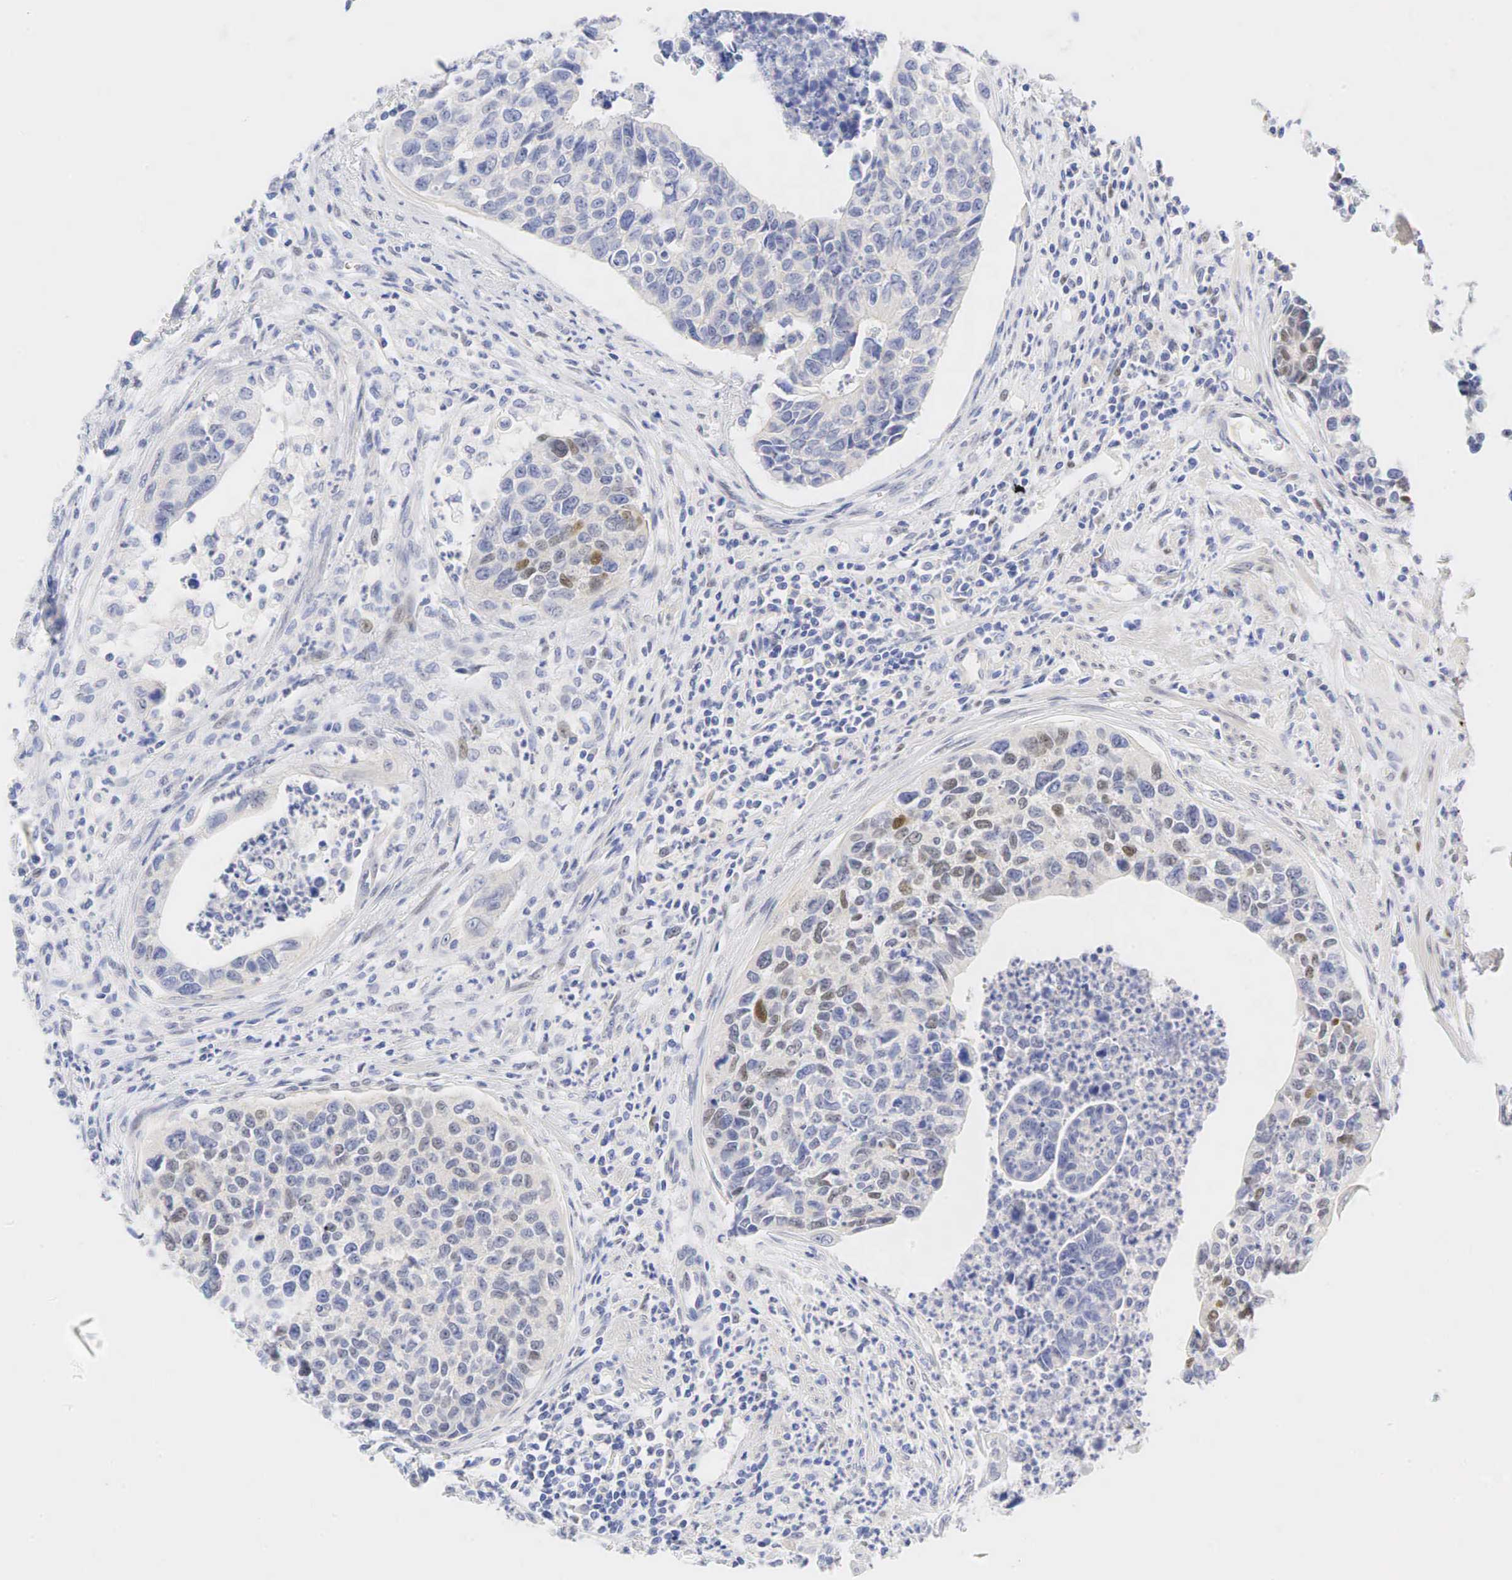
{"staining": {"intensity": "moderate", "quantity": "<25%", "location": "nuclear"}, "tissue": "urothelial cancer", "cell_type": "Tumor cells", "image_type": "cancer", "snomed": [{"axis": "morphology", "description": "Urothelial carcinoma, High grade"}, {"axis": "topography", "description": "Urinary bladder"}], "caption": "This is an image of immunohistochemistry (IHC) staining of urothelial carcinoma (high-grade), which shows moderate staining in the nuclear of tumor cells.", "gene": "AR", "patient": {"sex": "male", "age": 81}}